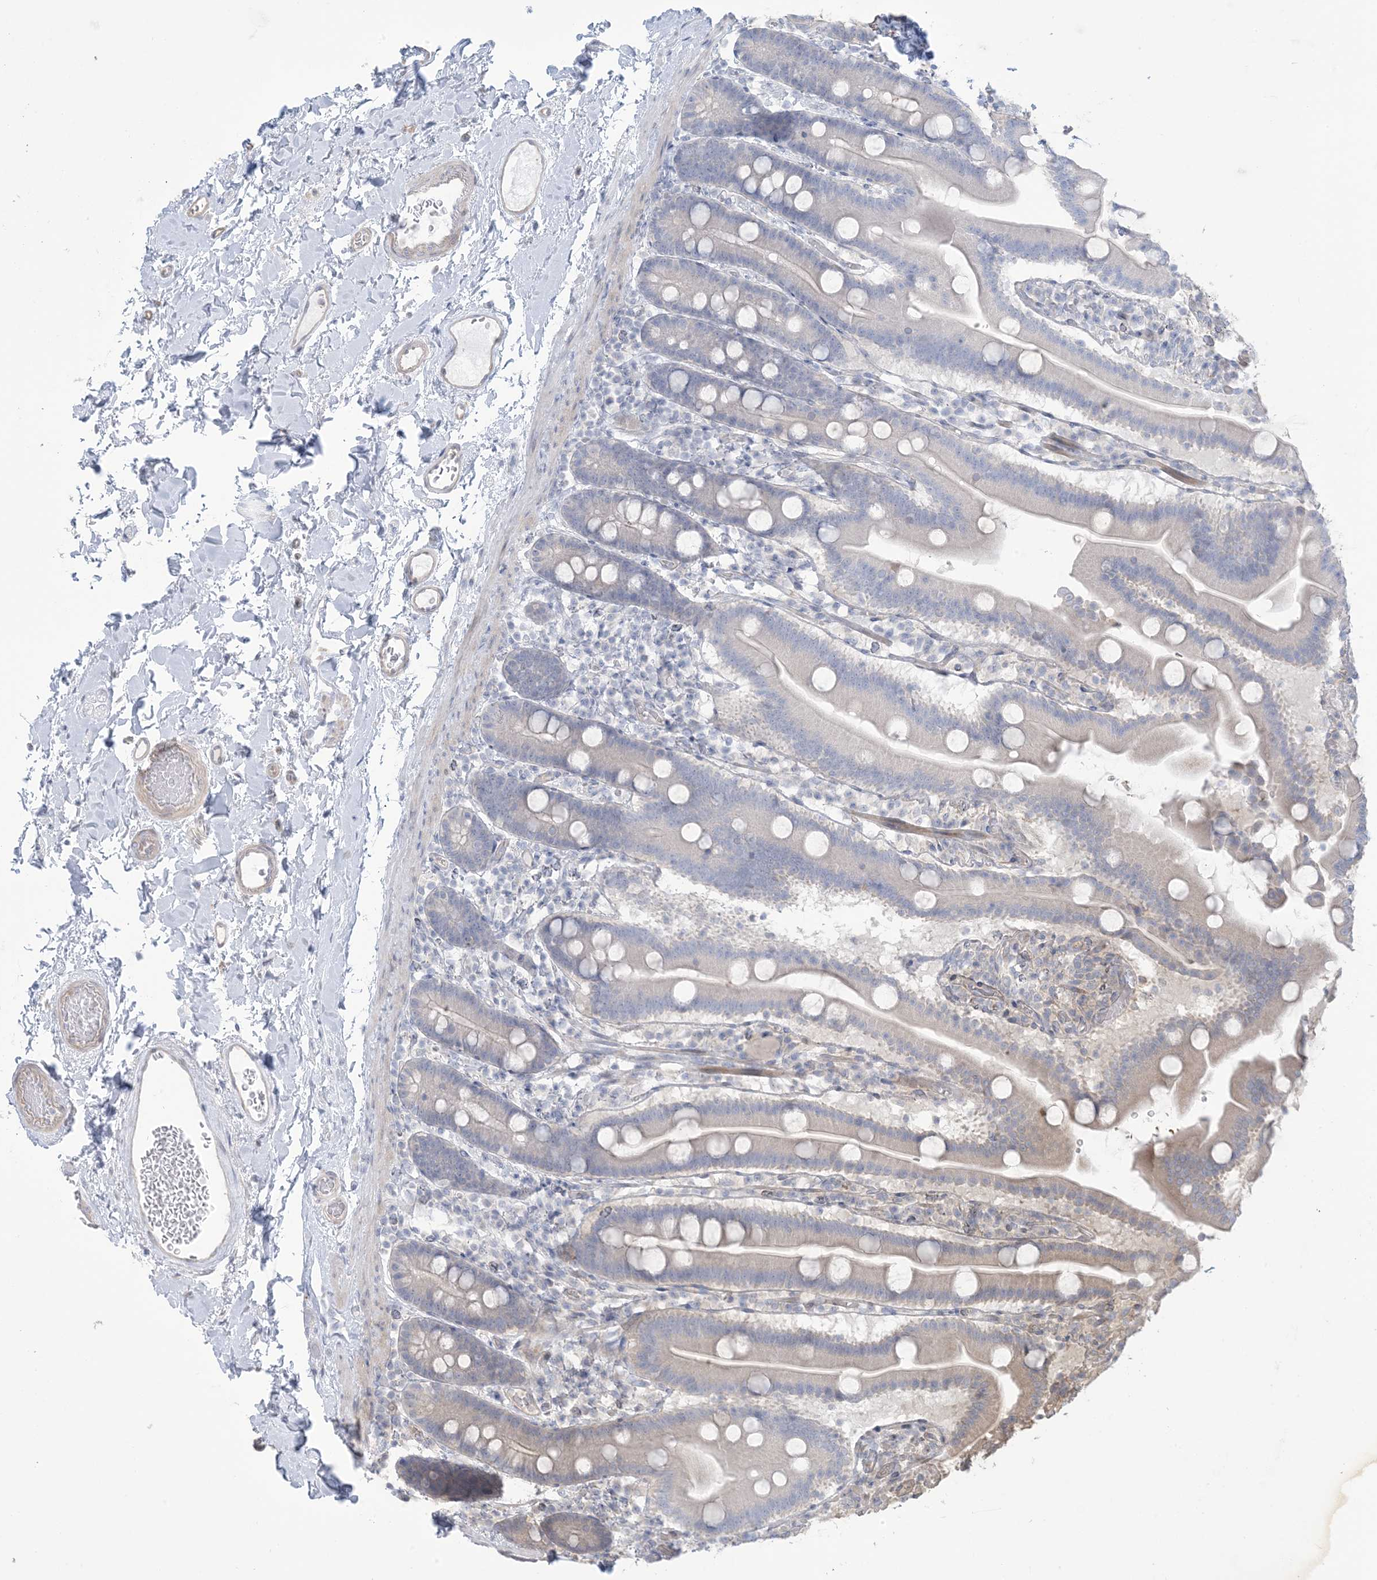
{"staining": {"intensity": "weak", "quantity": "25%-75%", "location": "cytoplasmic/membranous"}, "tissue": "duodenum", "cell_type": "Glandular cells", "image_type": "normal", "snomed": [{"axis": "morphology", "description": "Normal tissue, NOS"}, {"axis": "topography", "description": "Duodenum"}], "caption": "A low amount of weak cytoplasmic/membranous positivity is seen in approximately 25%-75% of glandular cells in benign duodenum. Immunohistochemistry stains the protein of interest in brown and the nuclei are stained blue.", "gene": "KLHL18", "patient": {"sex": "male", "age": 55}}